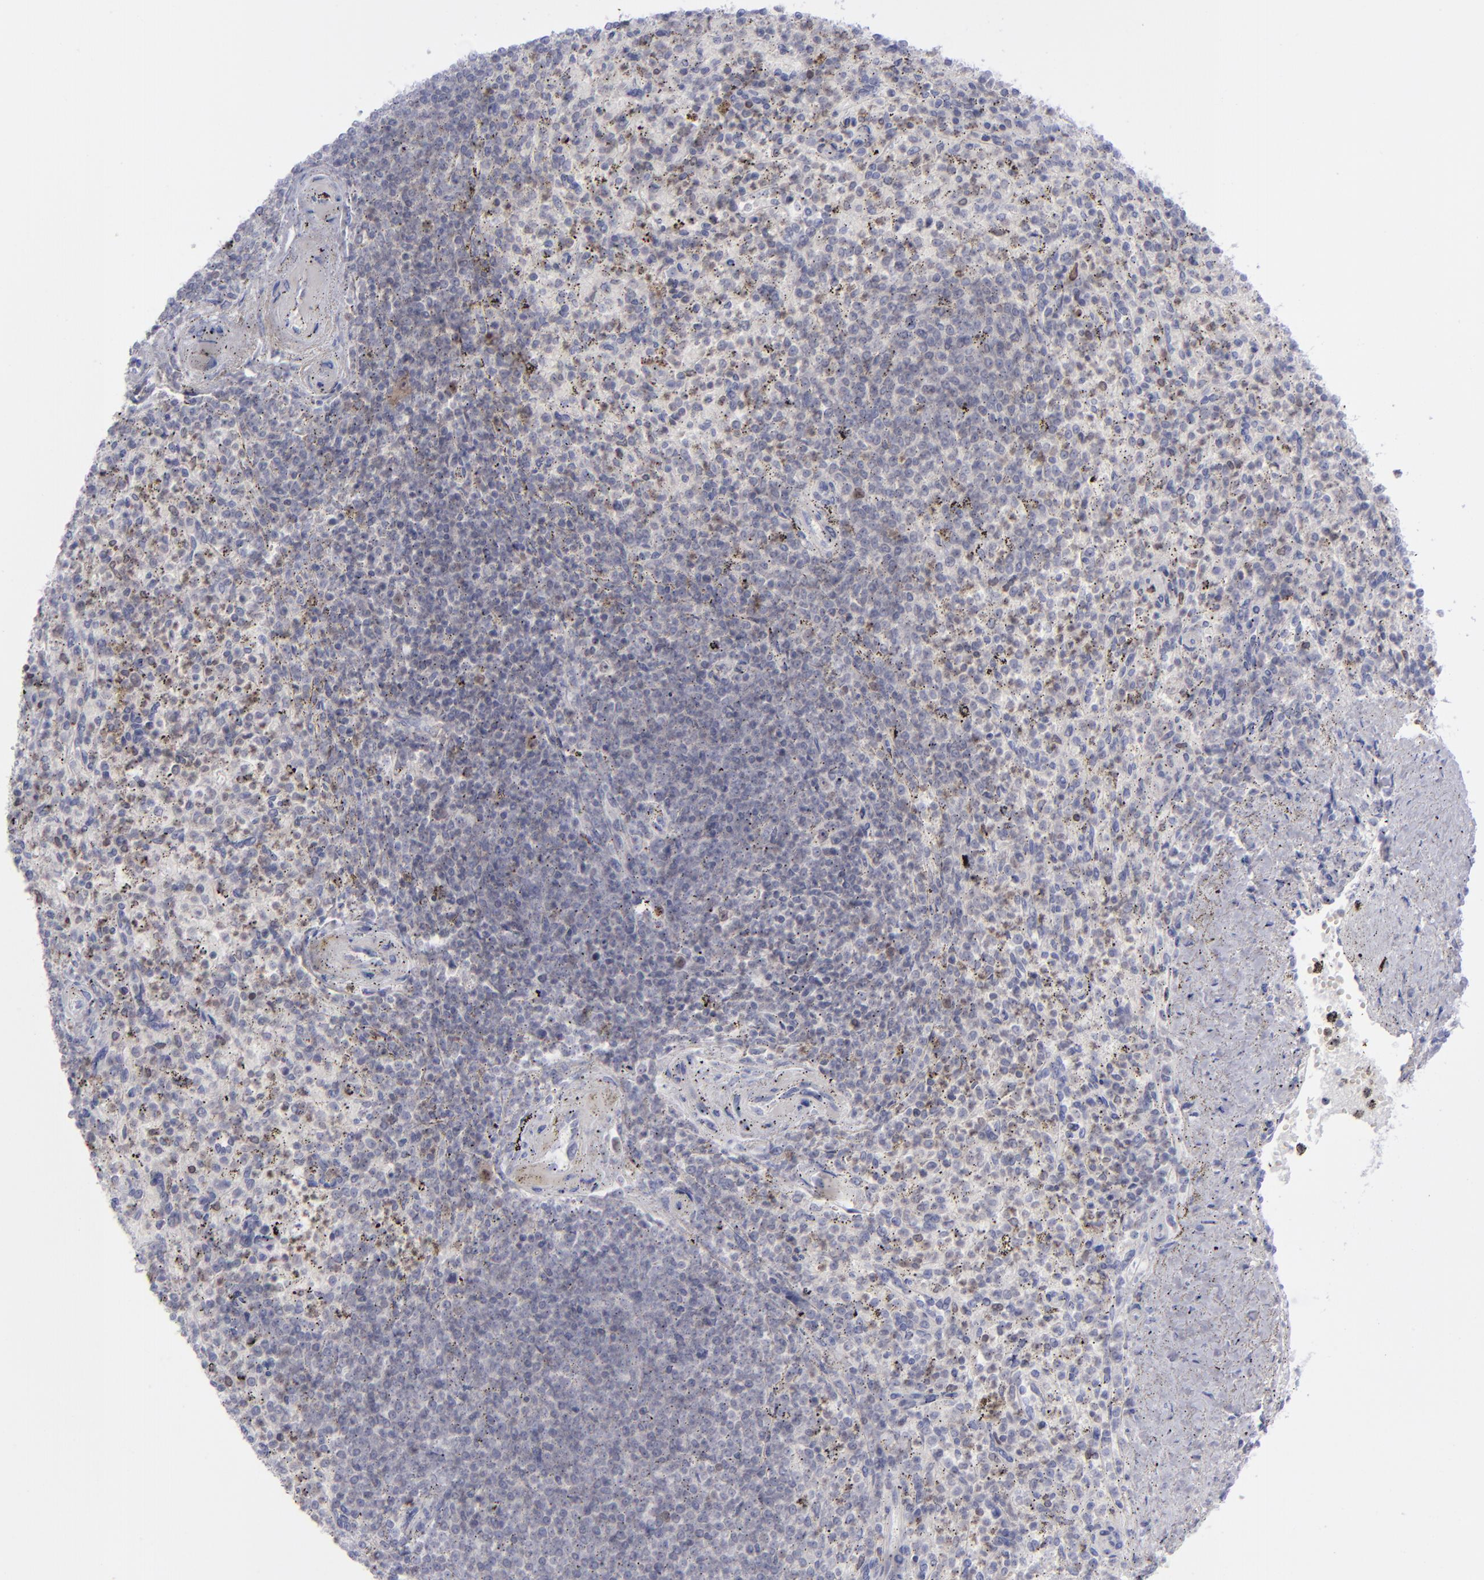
{"staining": {"intensity": "weak", "quantity": "<25%", "location": "cytoplasmic/membranous,nuclear"}, "tissue": "spleen", "cell_type": "Cells in red pulp", "image_type": "normal", "snomed": [{"axis": "morphology", "description": "Normal tissue, NOS"}, {"axis": "topography", "description": "Spleen"}], "caption": "The image reveals no significant positivity in cells in red pulp of spleen.", "gene": "AURKA", "patient": {"sex": "male", "age": 72}}